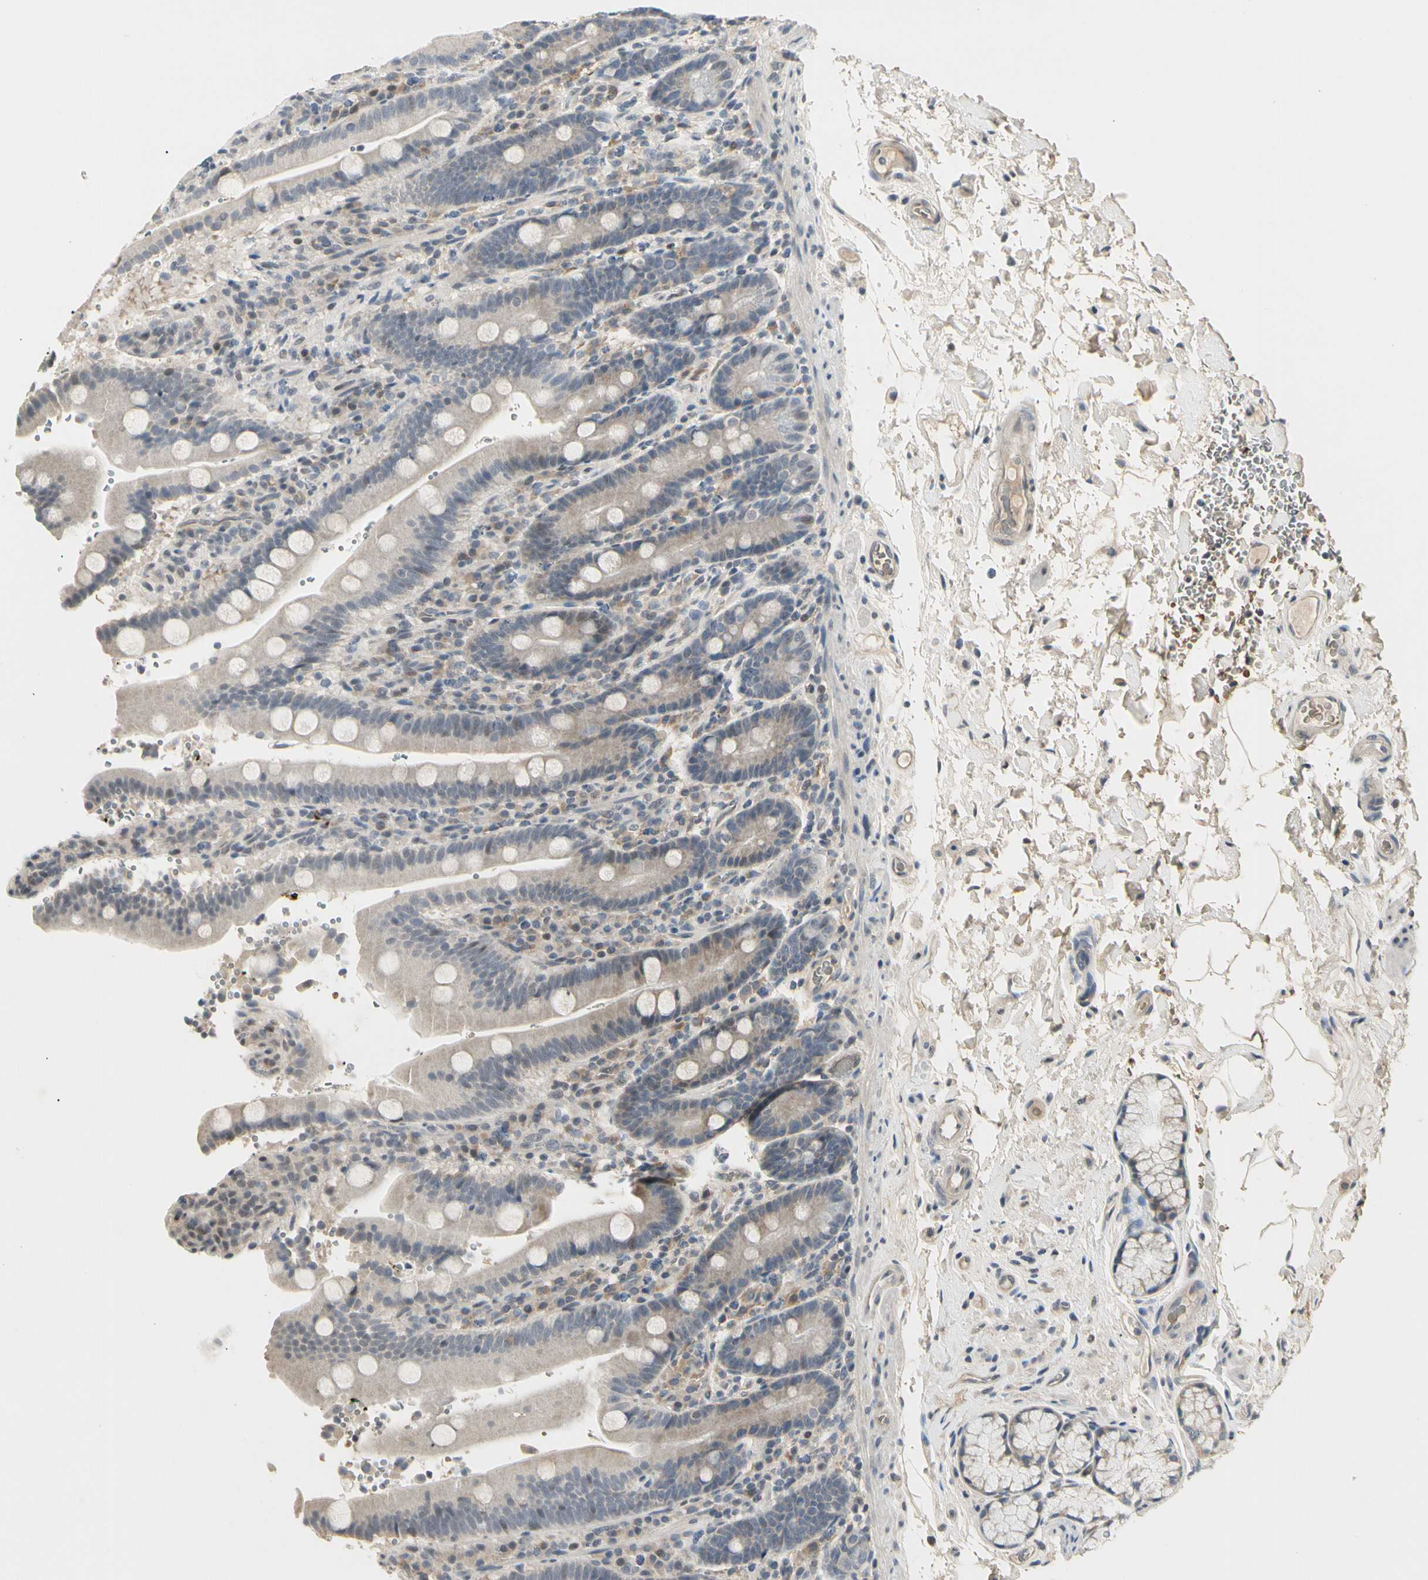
{"staining": {"intensity": "weak", "quantity": "<25%", "location": "cytoplasmic/membranous"}, "tissue": "duodenum", "cell_type": "Glandular cells", "image_type": "normal", "snomed": [{"axis": "morphology", "description": "Normal tissue, NOS"}, {"axis": "topography", "description": "Small intestine, NOS"}], "caption": "IHC micrograph of benign duodenum: human duodenum stained with DAB demonstrates no significant protein expression in glandular cells.", "gene": "GREM1", "patient": {"sex": "female", "age": 71}}